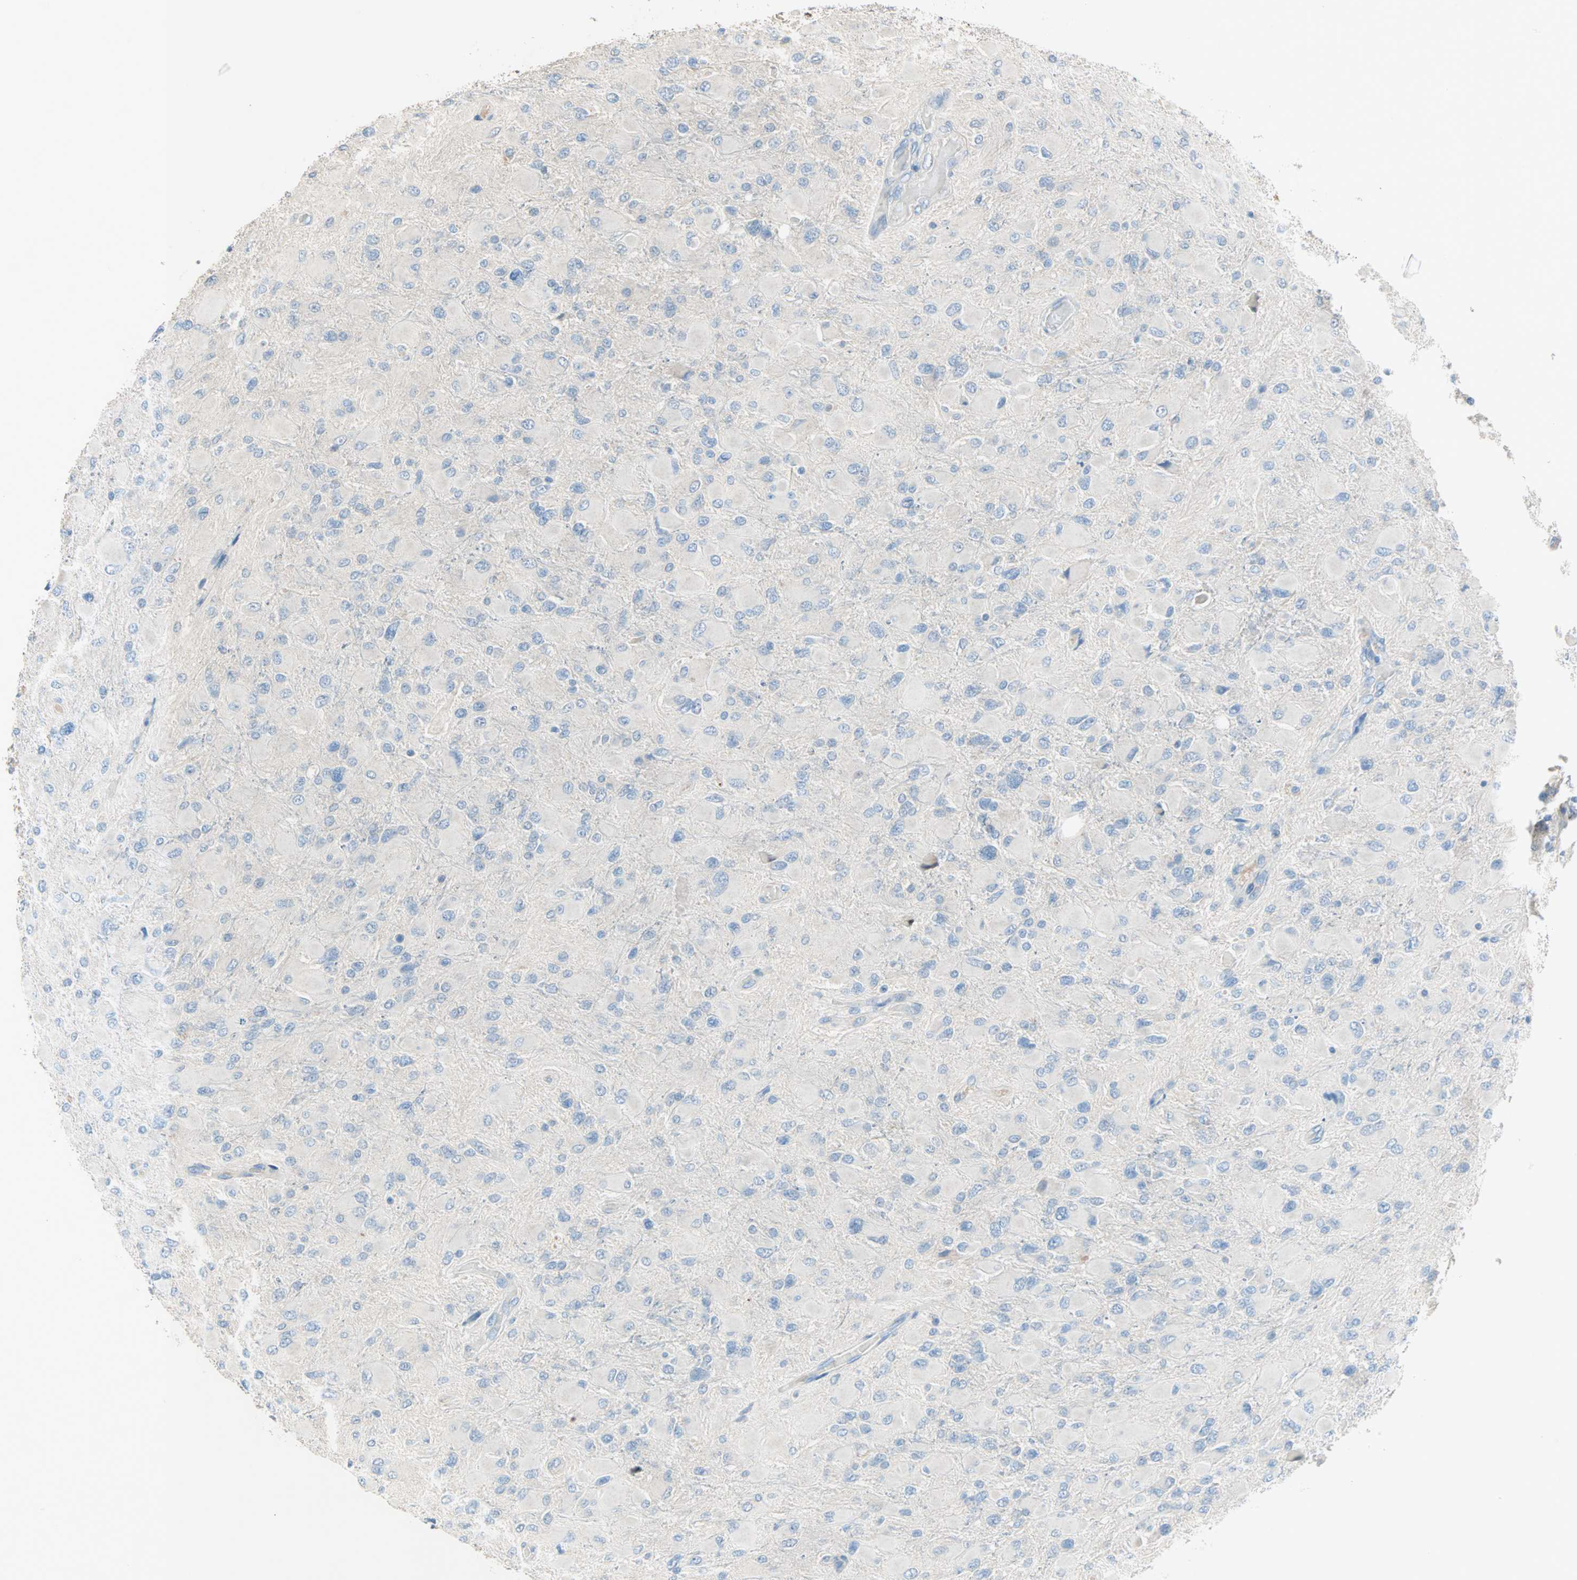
{"staining": {"intensity": "negative", "quantity": "none", "location": "none"}, "tissue": "glioma", "cell_type": "Tumor cells", "image_type": "cancer", "snomed": [{"axis": "morphology", "description": "Glioma, malignant, High grade"}, {"axis": "topography", "description": "Cerebral cortex"}], "caption": "IHC of glioma reveals no positivity in tumor cells.", "gene": "ACVRL1", "patient": {"sex": "female", "age": 36}}